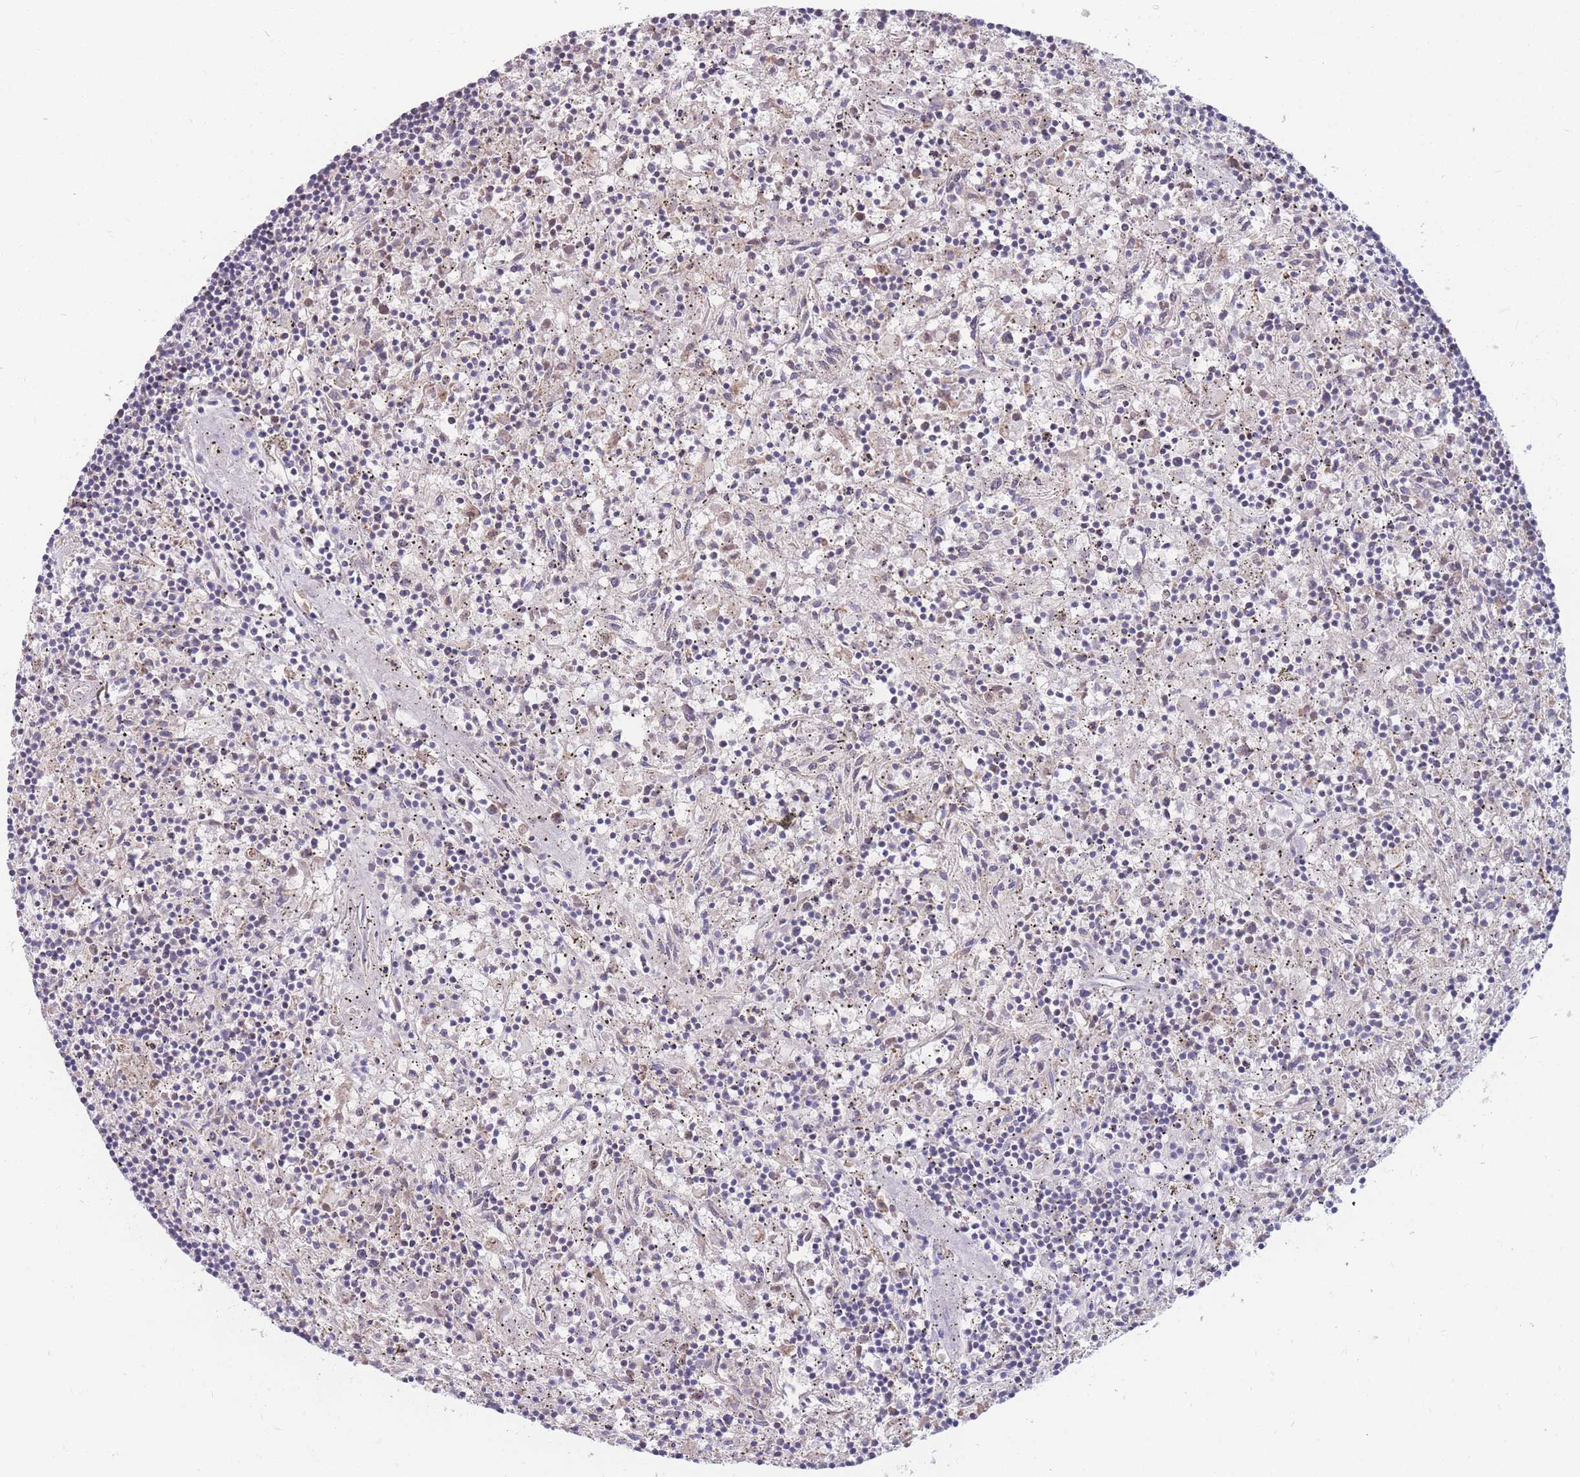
{"staining": {"intensity": "negative", "quantity": "none", "location": "none"}, "tissue": "lymphoma", "cell_type": "Tumor cells", "image_type": "cancer", "snomed": [{"axis": "morphology", "description": "Malignant lymphoma, non-Hodgkin's type, Low grade"}, {"axis": "topography", "description": "Spleen"}], "caption": "The immunohistochemistry photomicrograph has no significant positivity in tumor cells of lymphoma tissue.", "gene": "MRPS9", "patient": {"sex": "male", "age": 76}}